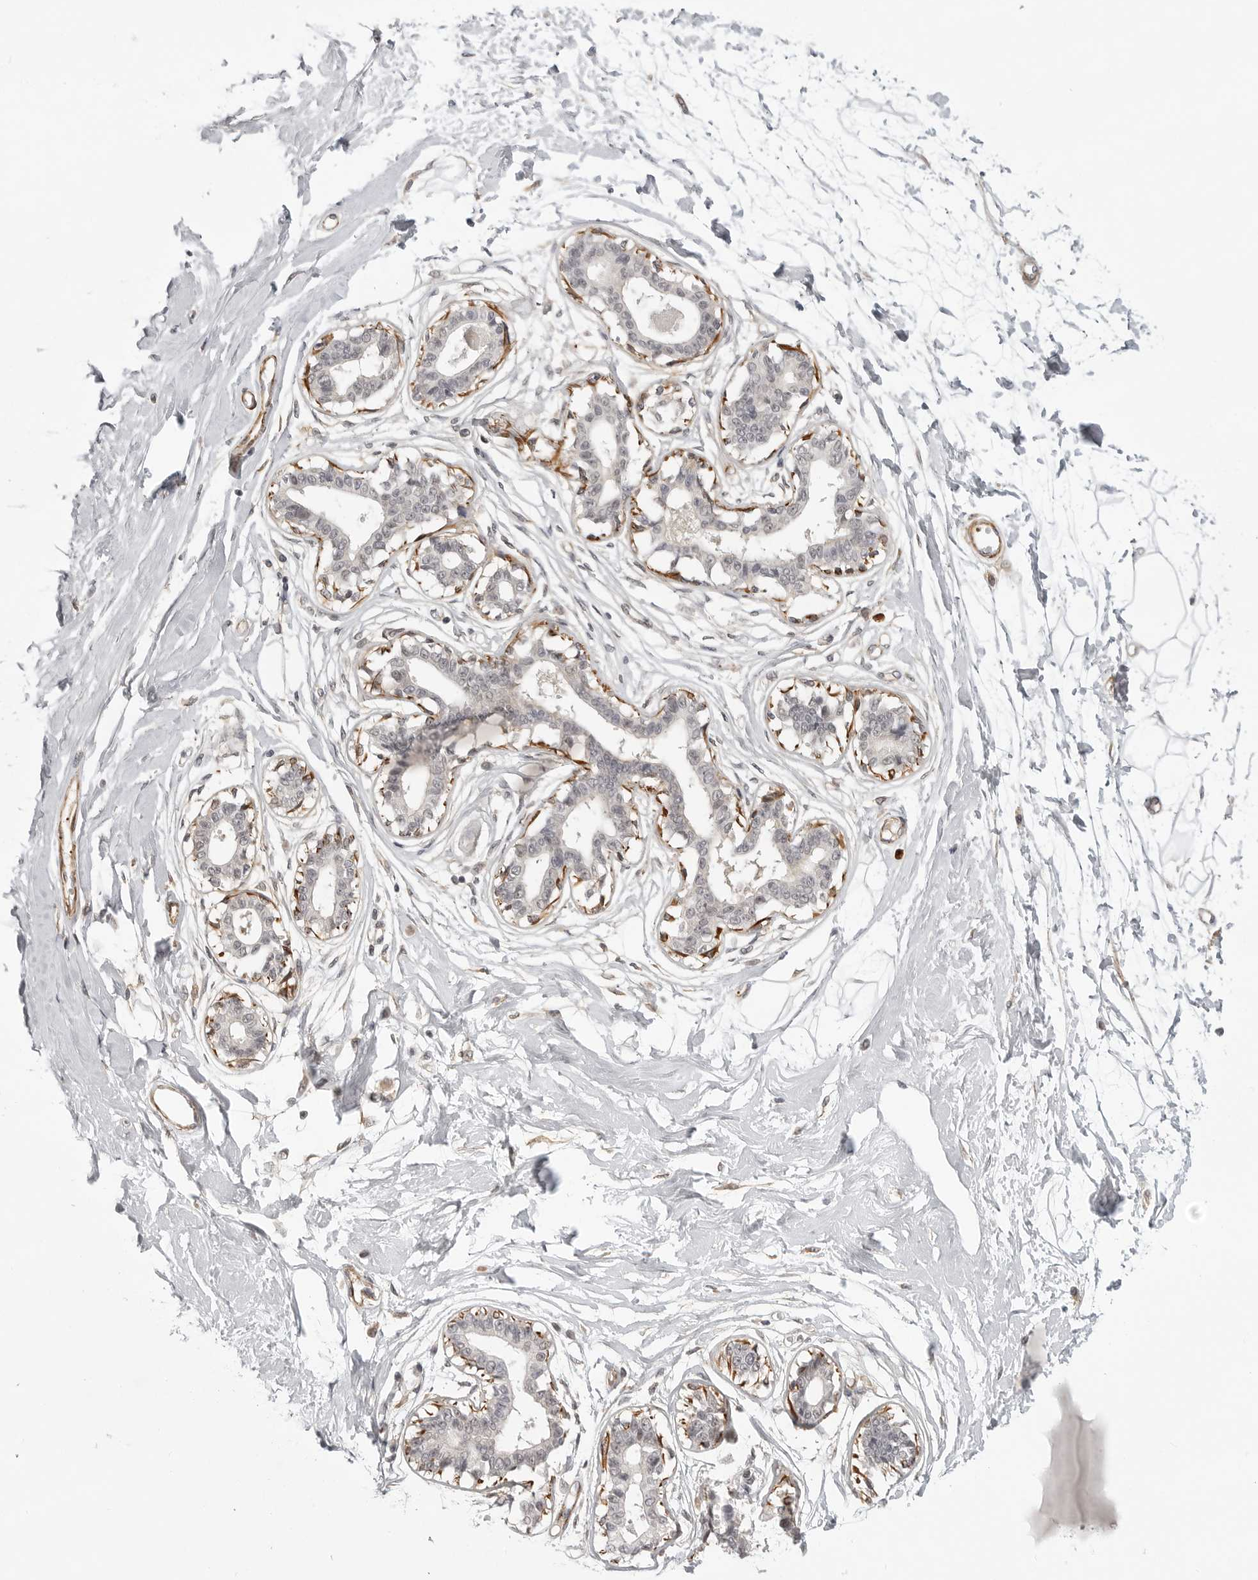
{"staining": {"intensity": "negative", "quantity": "none", "location": "none"}, "tissue": "breast", "cell_type": "Adipocytes", "image_type": "normal", "snomed": [{"axis": "morphology", "description": "Normal tissue, NOS"}, {"axis": "topography", "description": "Breast"}], "caption": "IHC photomicrograph of normal breast: human breast stained with DAB (3,3'-diaminobenzidine) exhibits no significant protein staining in adipocytes.", "gene": "TUT4", "patient": {"sex": "female", "age": 45}}